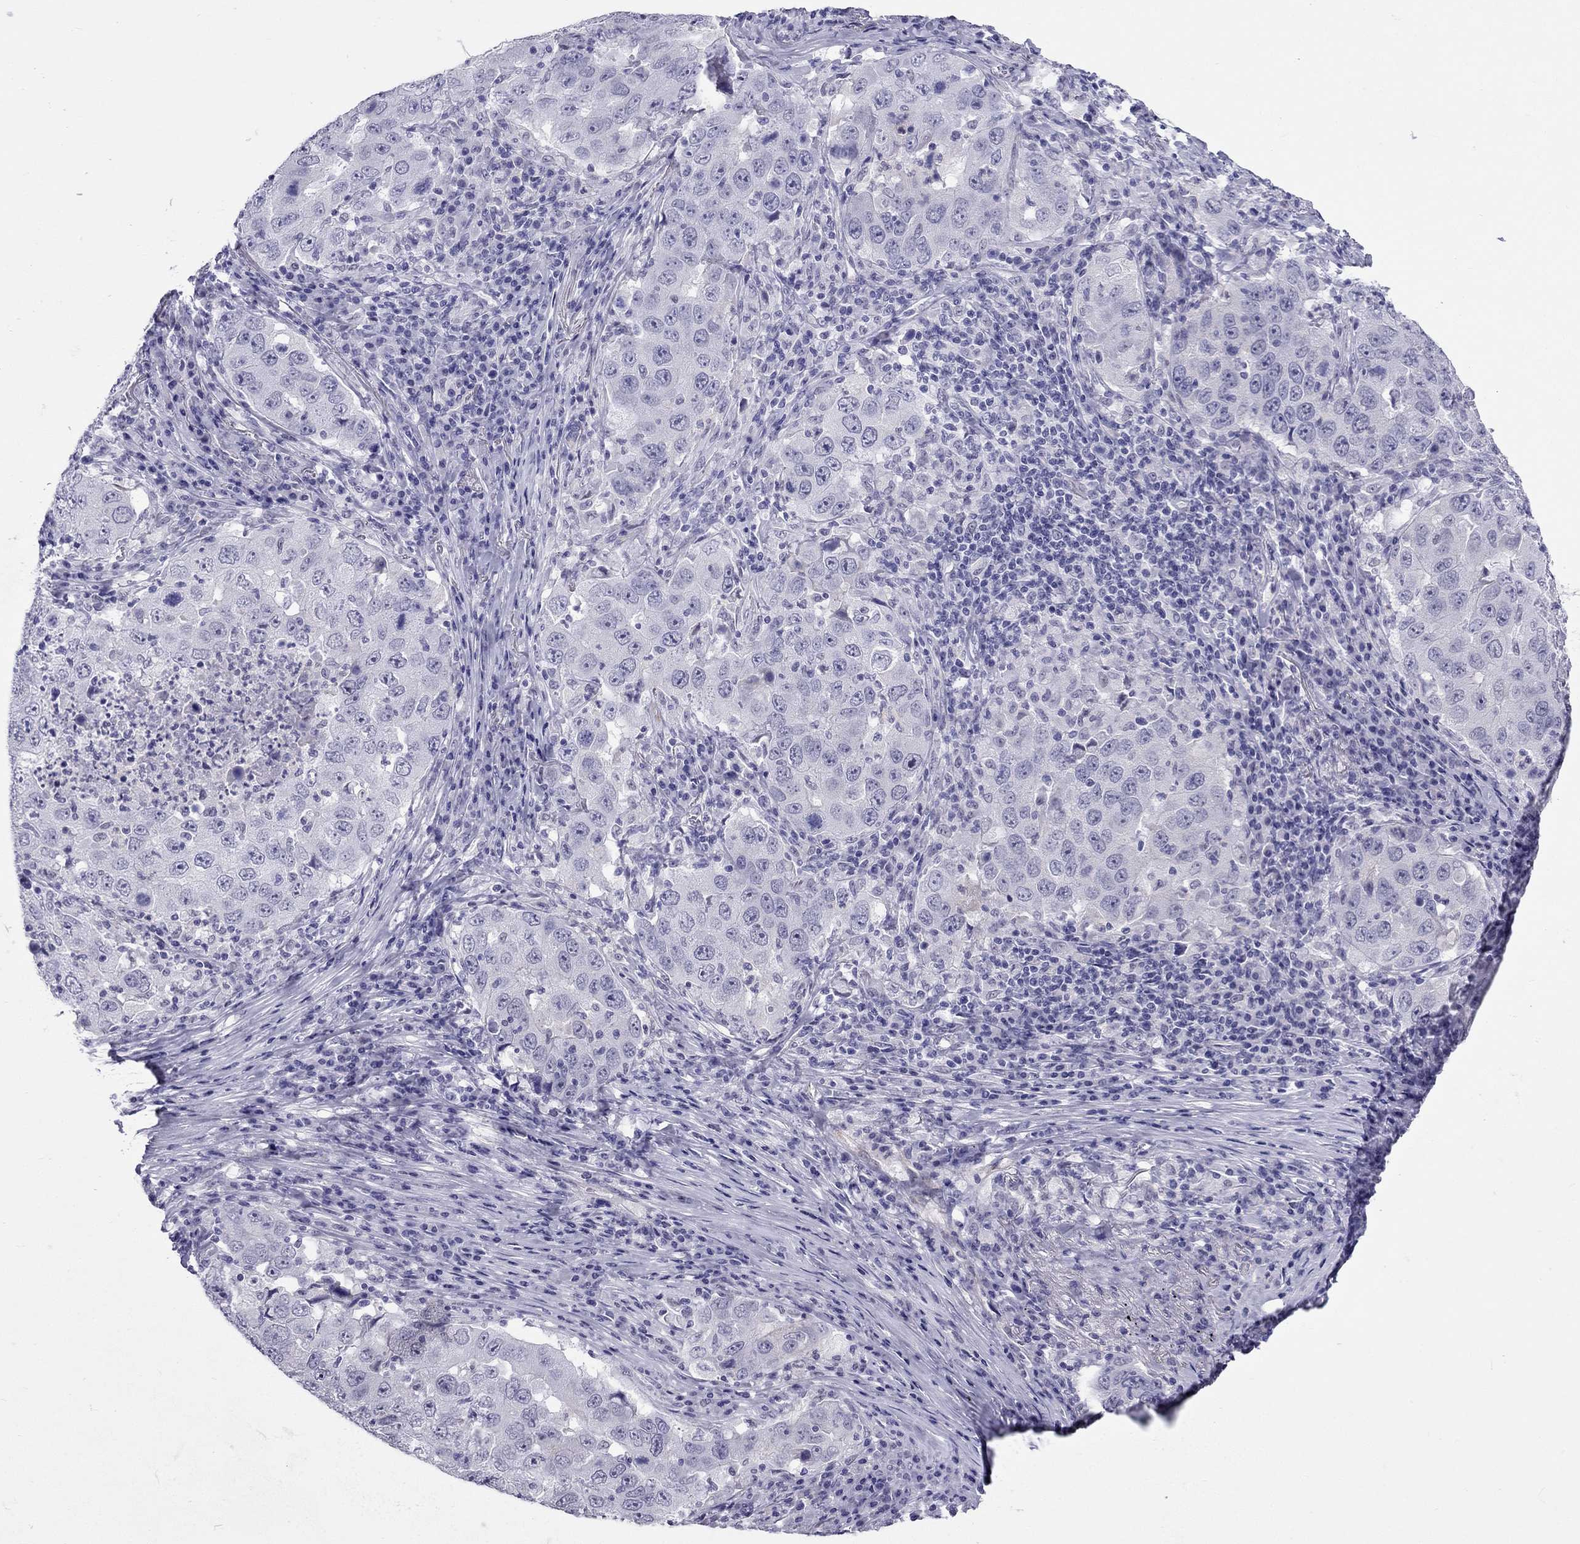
{"staining": {"intensity": "negative", "quantity": "none", "location": "none"}, "tissue": "lung cancer", "cell_type": "Tumor cells", "image_type": "cancer", "snomed": [{"axis": "morphology", "description": "Adenocarcinoma, NOS"}, {"axis": "topography", "description": "Lung"}], "caption": "Tumor cells are negative for brown protein staining in adenocarcinoma (lung). The staining is performed using DAB (3,3'-diaminobenzidine) brown chromogen with nuclei counter-stained in using hematoxylin.", "gene": "CROCC2", "patient": {"sex": "male", "age": 73}}